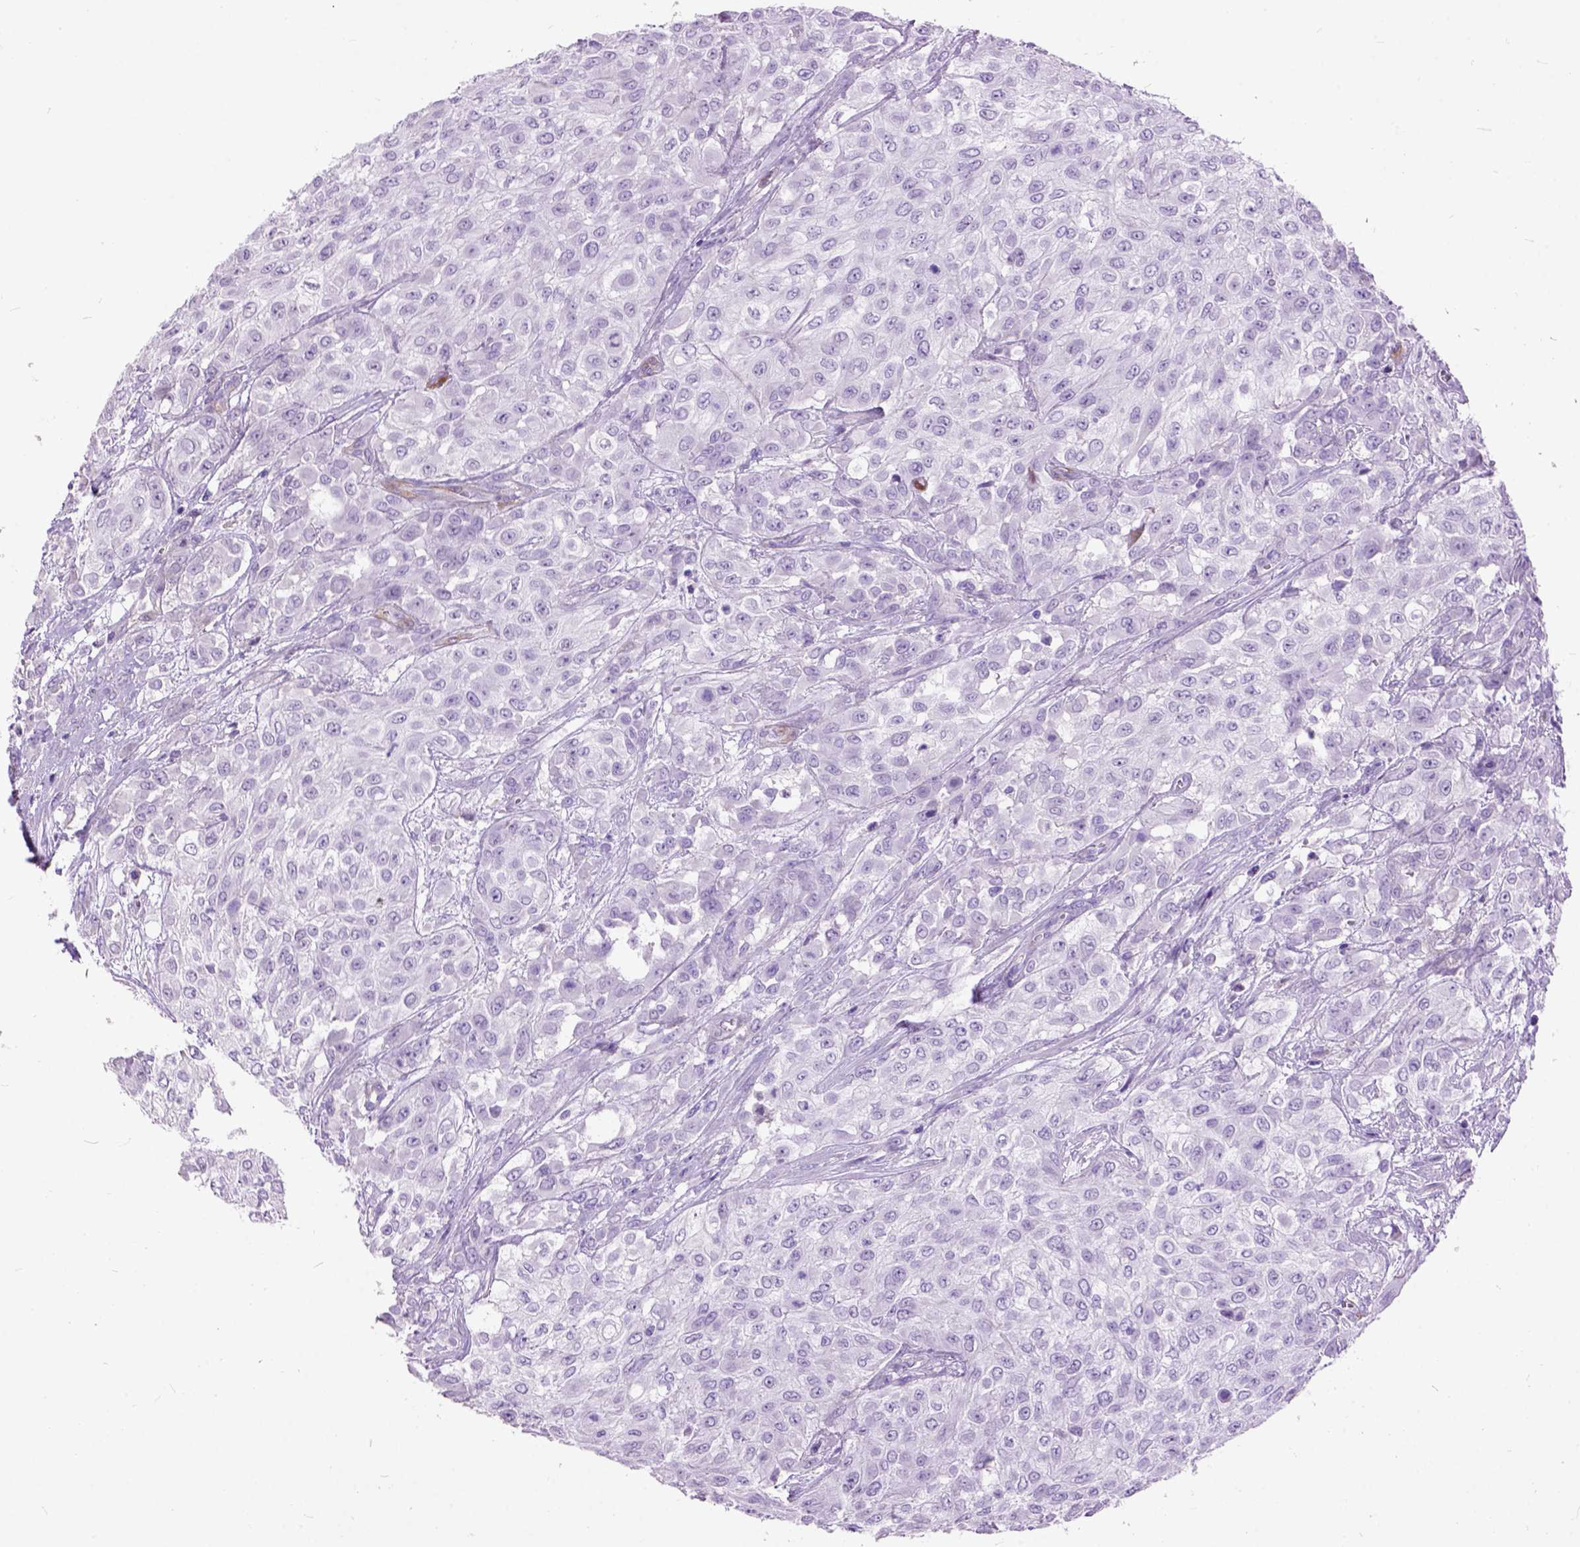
{"staining": {"intensity": "negative", "quantity": "none", "location": "none"}, "tissue": "urothelial cancer", "cell_type": "Tumor cells", "image_type": "cancer", "snomed": [{"axis": "morphology", "description": "Urothelial carcinoma, High grade"}, {"axis": "topography", "description": "Urinary bladder"}], "caption": "Tumor cells are negative for protein expression in human high-grade urothelial carcinoma. The staining is performed using DAB (3,3'-diaminobenzidine) brown chromogen with nuclei counter-stained in using hematoxylin.", "gene": "MAPT", "patient": {"sex": "male", "age": 57}}